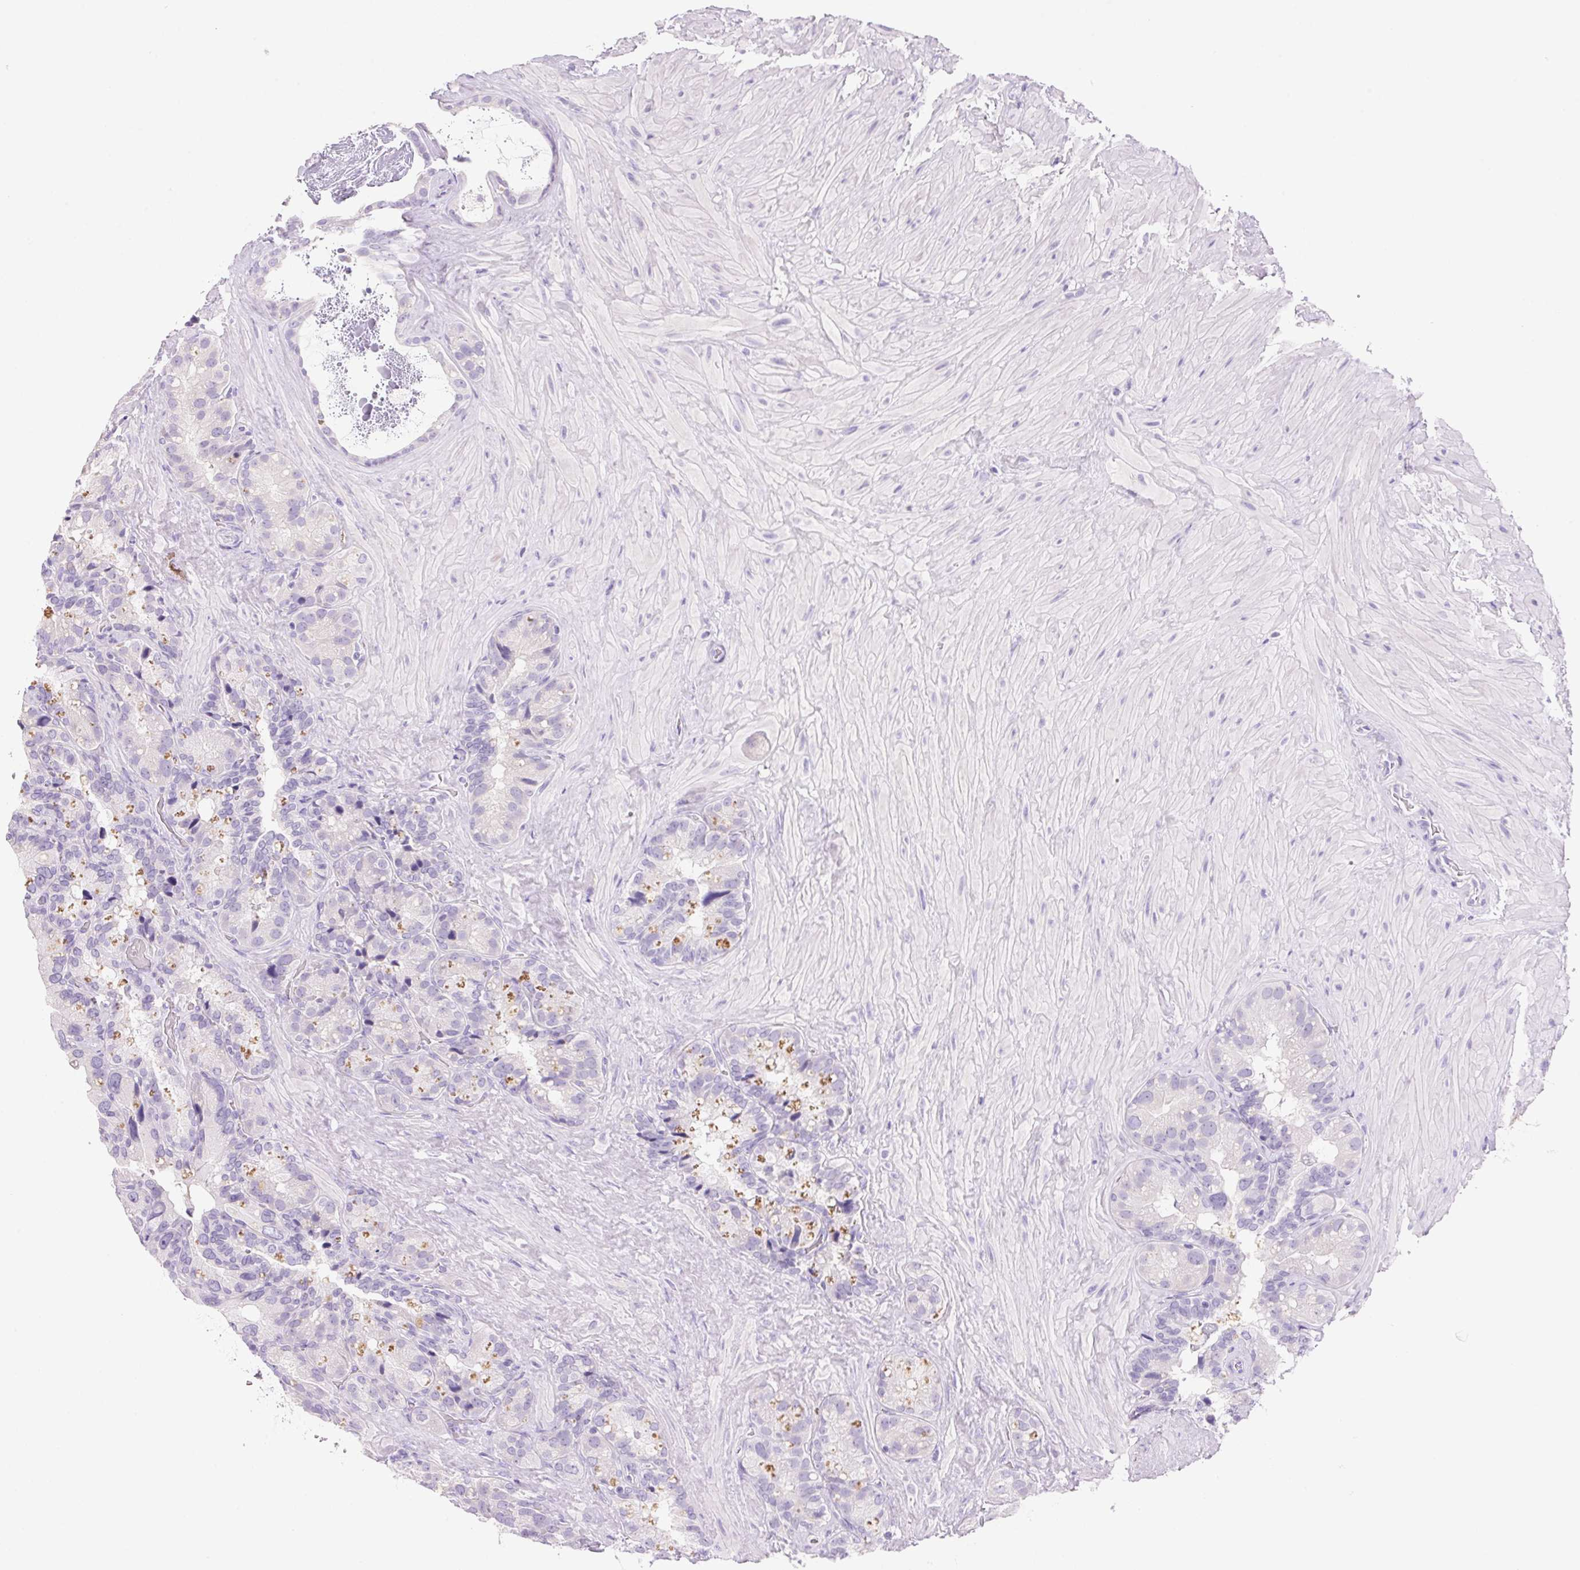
{"staining": {"intensity": "negative", "quantity": "none", "location": "none"}, "tissue": "seminal vesicle", "cell_type": "Glandular cells", "image_type": "normal", "snomed": [{"axis": "morphology", "description": "Normal tissue, NOS"}, {"axis": "topography", "description": "Seminal veicle"}], "caption": "Glandular cells show no significant expression in unremarkable seminal vesicle.", "gene": "DHCR24", "patient": {"sex": "male", "age": 60}}